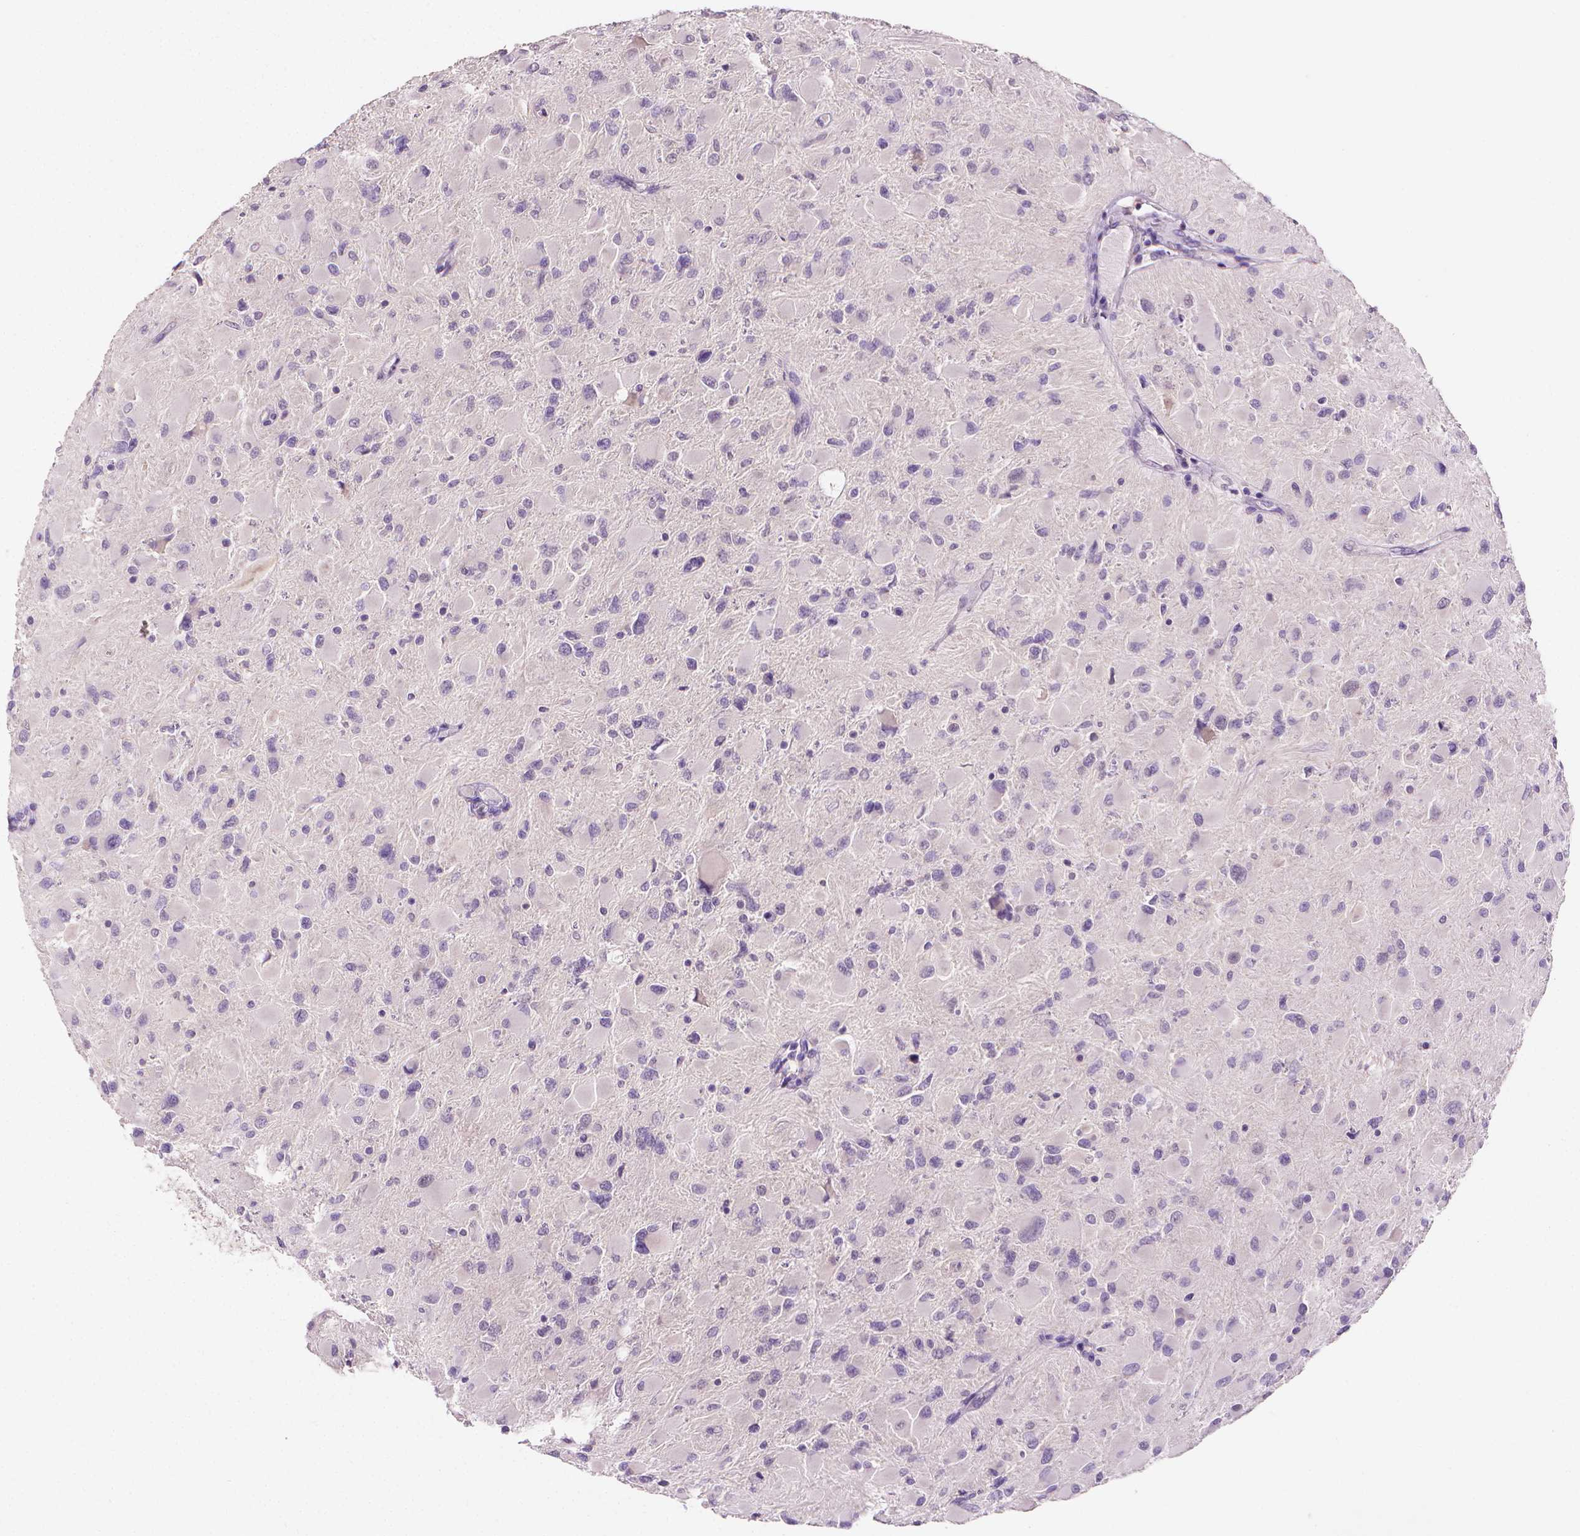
{"staining": {"intensity": "negative", "quantity": "none", "location": "none"}, "tissue": "glioma", "cell_type": "Tumor cells", "image_type": "cancer", "snomed": [{"axis": "morphology", "description": "Glioma, malignant, High grade"}, {"axis": "topography", "description": "Cerebral cortex"}], "caption": "Protein analysis of malignant glioma (high-grade) displays no significant expression in tumor cells.", "gene": "FASN", "patient": {"sex": "female", "age": 36}}